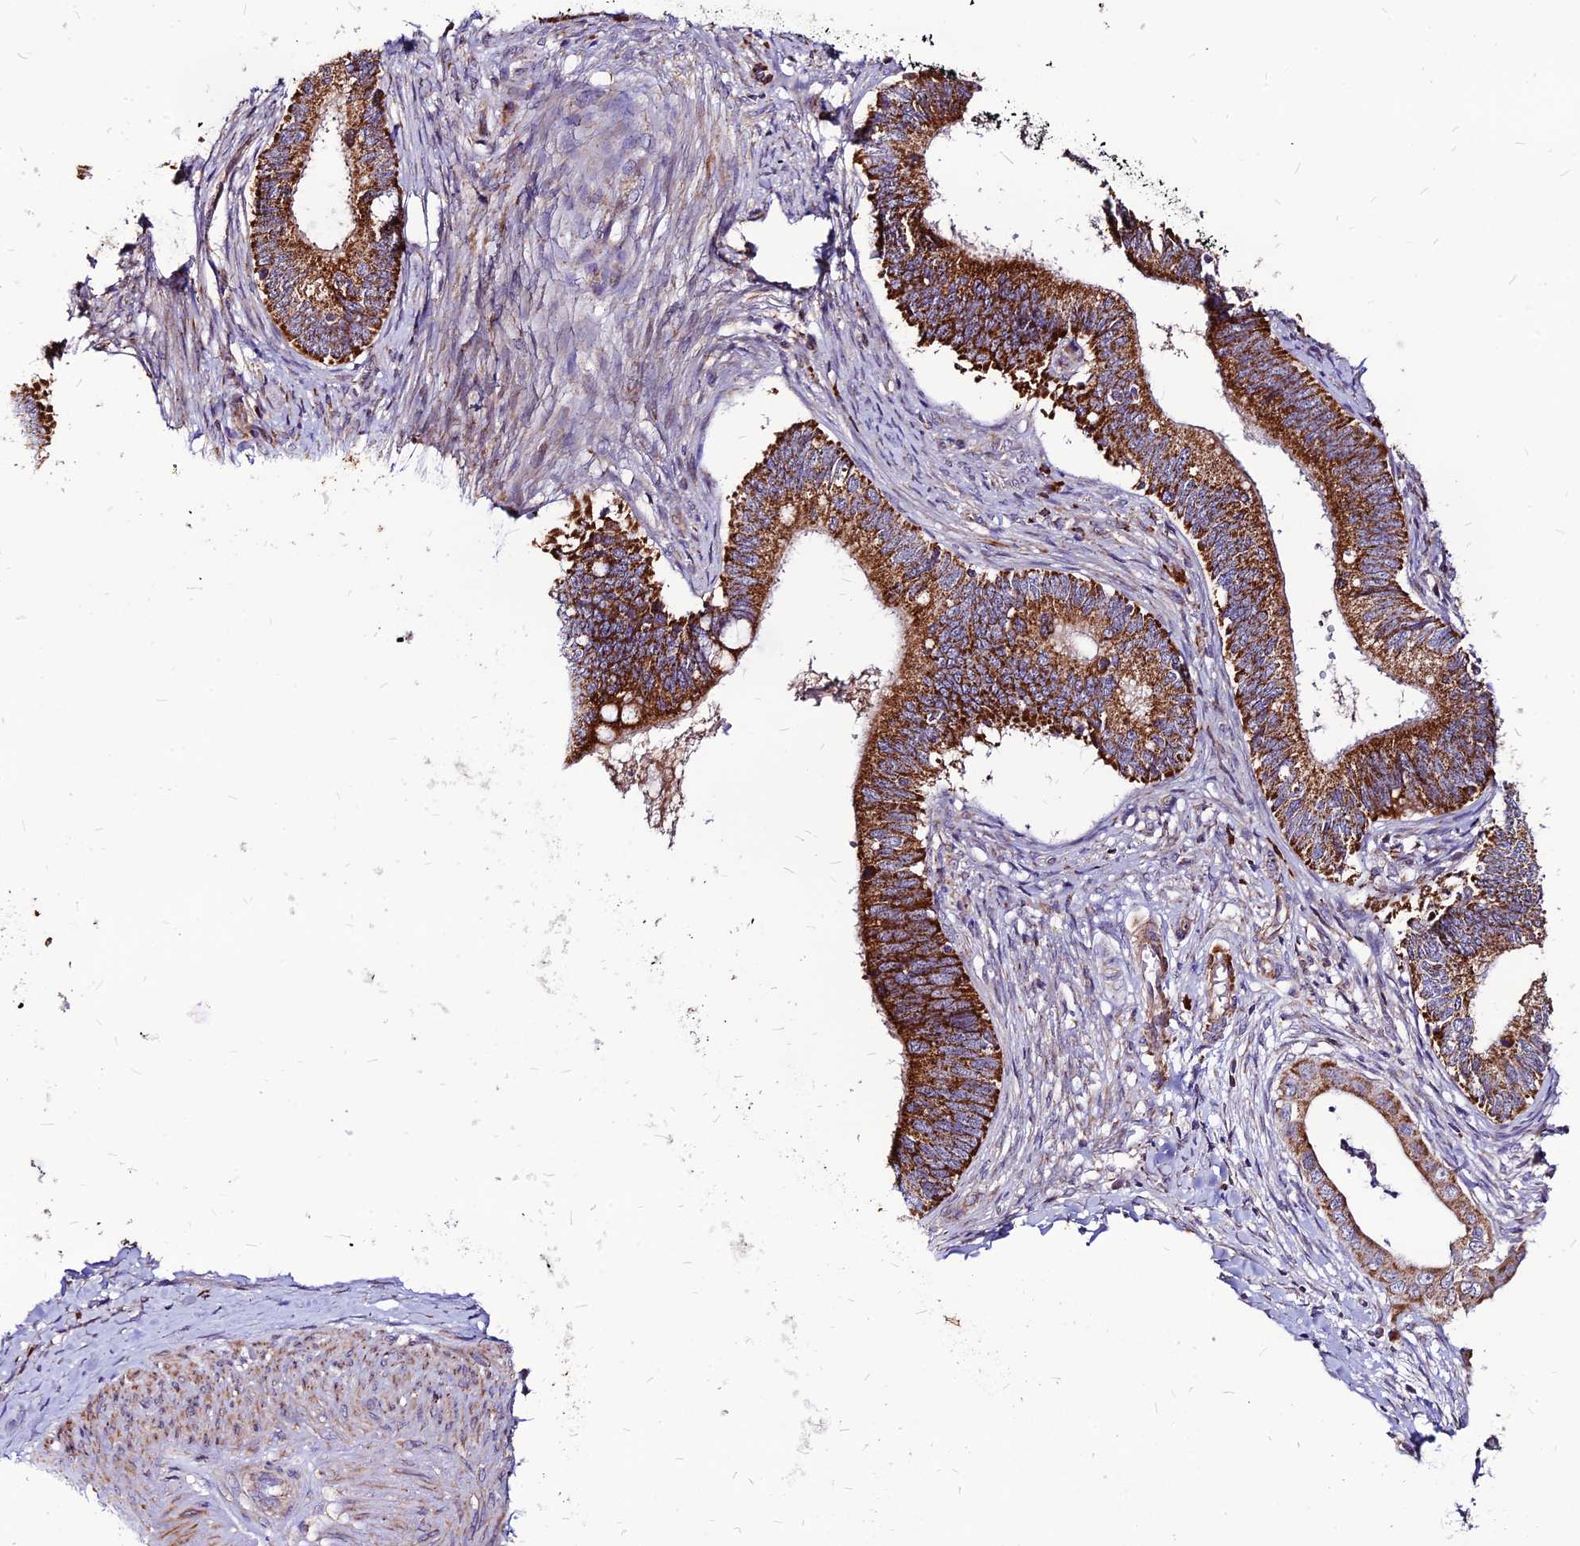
{"staining": {"intensity": "strong", "quantity": ">75%", "location": "cytoplasmic/membranous"}, "tissue": "cervical cancer", "cell_type": "Tumor cells", "image_type": "cancer", "snomed": [{"axis": "morphology", "description": "Adenocarcinoma, NOS"}, {"axis": "topography", "description": "Cervix"}], "caption": "Cervical cancer (adenocarcinoma) stained with DAB immunohistochemistry demonstrates high levels of strong cytoplasmic/membranous positivity in approximately >75% of tumor cells.", "gene": "ECI1", "patient": {"sex": "female", "age": 42}}